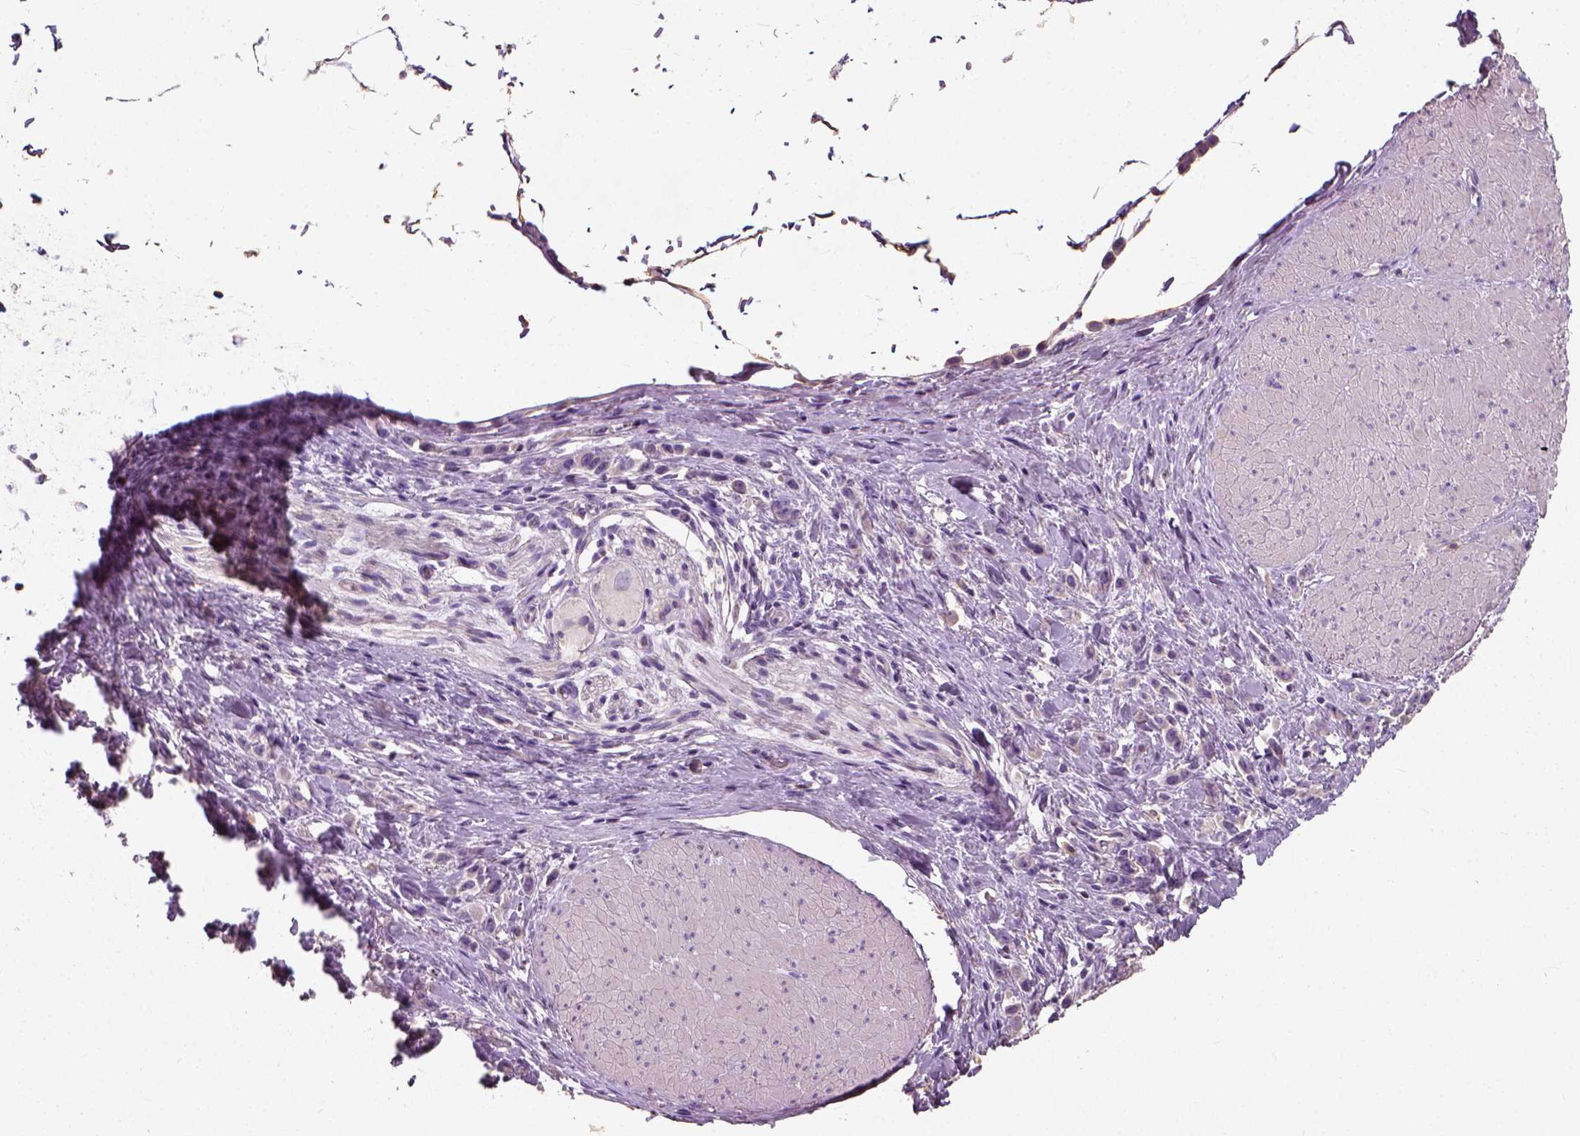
{"staining": {"intensity": "negative", "quantity": "none", "location": "none"}, "tissue": "stomach cancer", "cell_type": "Tumor cells", "image_type": "cancer", "snomed": [{"axis": "morphology", "description": "Adenocarcinoma, NOS"}, {"axis": "topography", "description": "Stomach"}], "caption": "Tumor cells show no significant staining in stomach cancer. The staining is performed using DAB brown chromogen with nuclei counter-stained in using hematoxylin.", "gene": "DHCR24", "patient": {"sex": "male", "age": 47}}